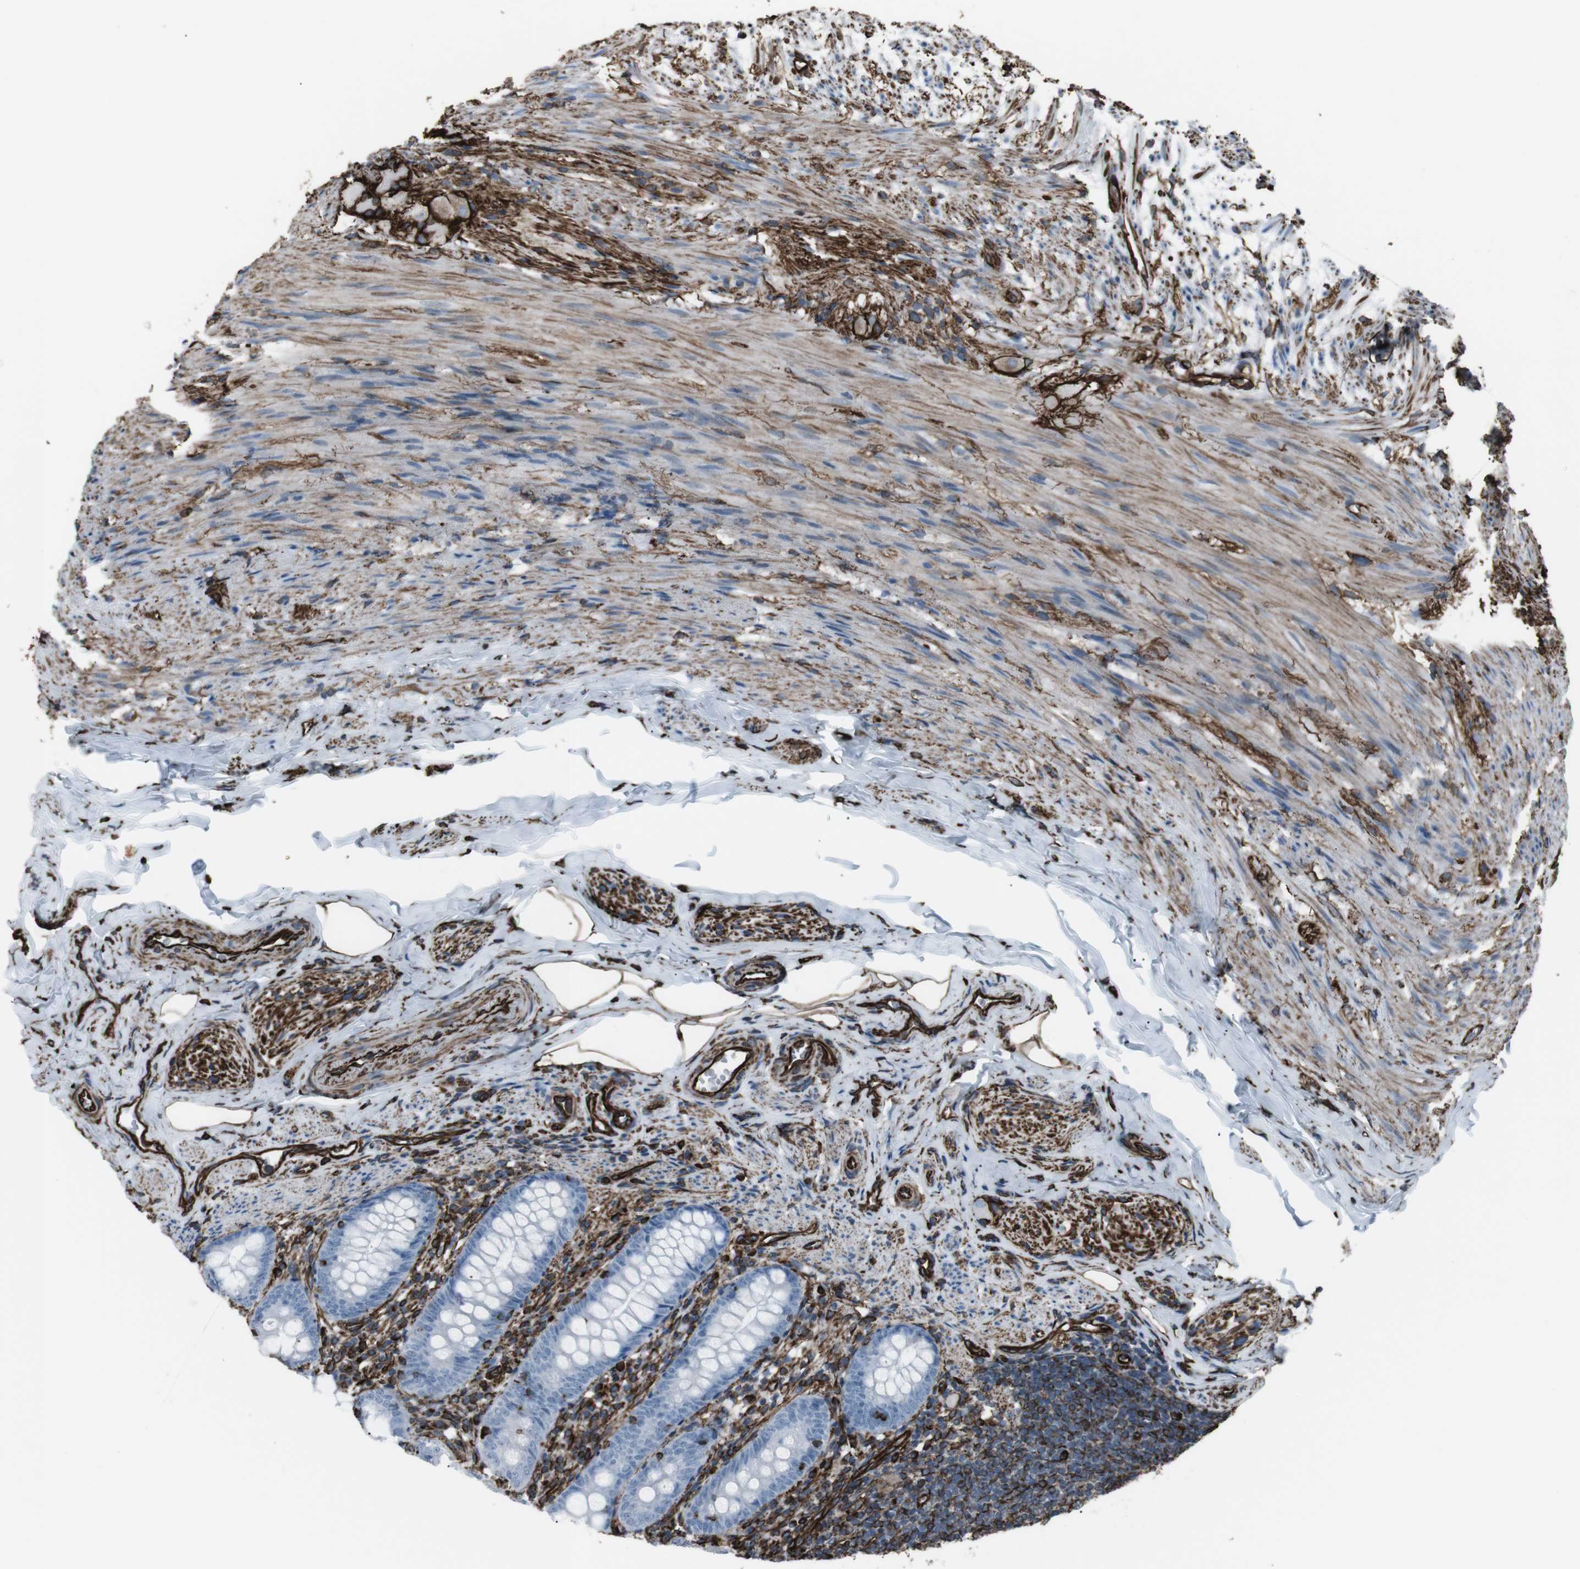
{"staining": {"intensity": "negative", "quantity": "none", "location": "none"}, "tissue": "appendix", "cell_type": "Glandular cells", "image_type": "normal", "snomed": [{"axis": "morphology", "description": "Normal tissue, NOS"}, {"axis": "topography", "description": "Appendix"}], "caption": "DAB immunohistochemical staining of benign appendix demonstrates no significant staining in glandular cells.", "gene": "ZDHHC6", "patient": {"sex": "female", "age": 77}}